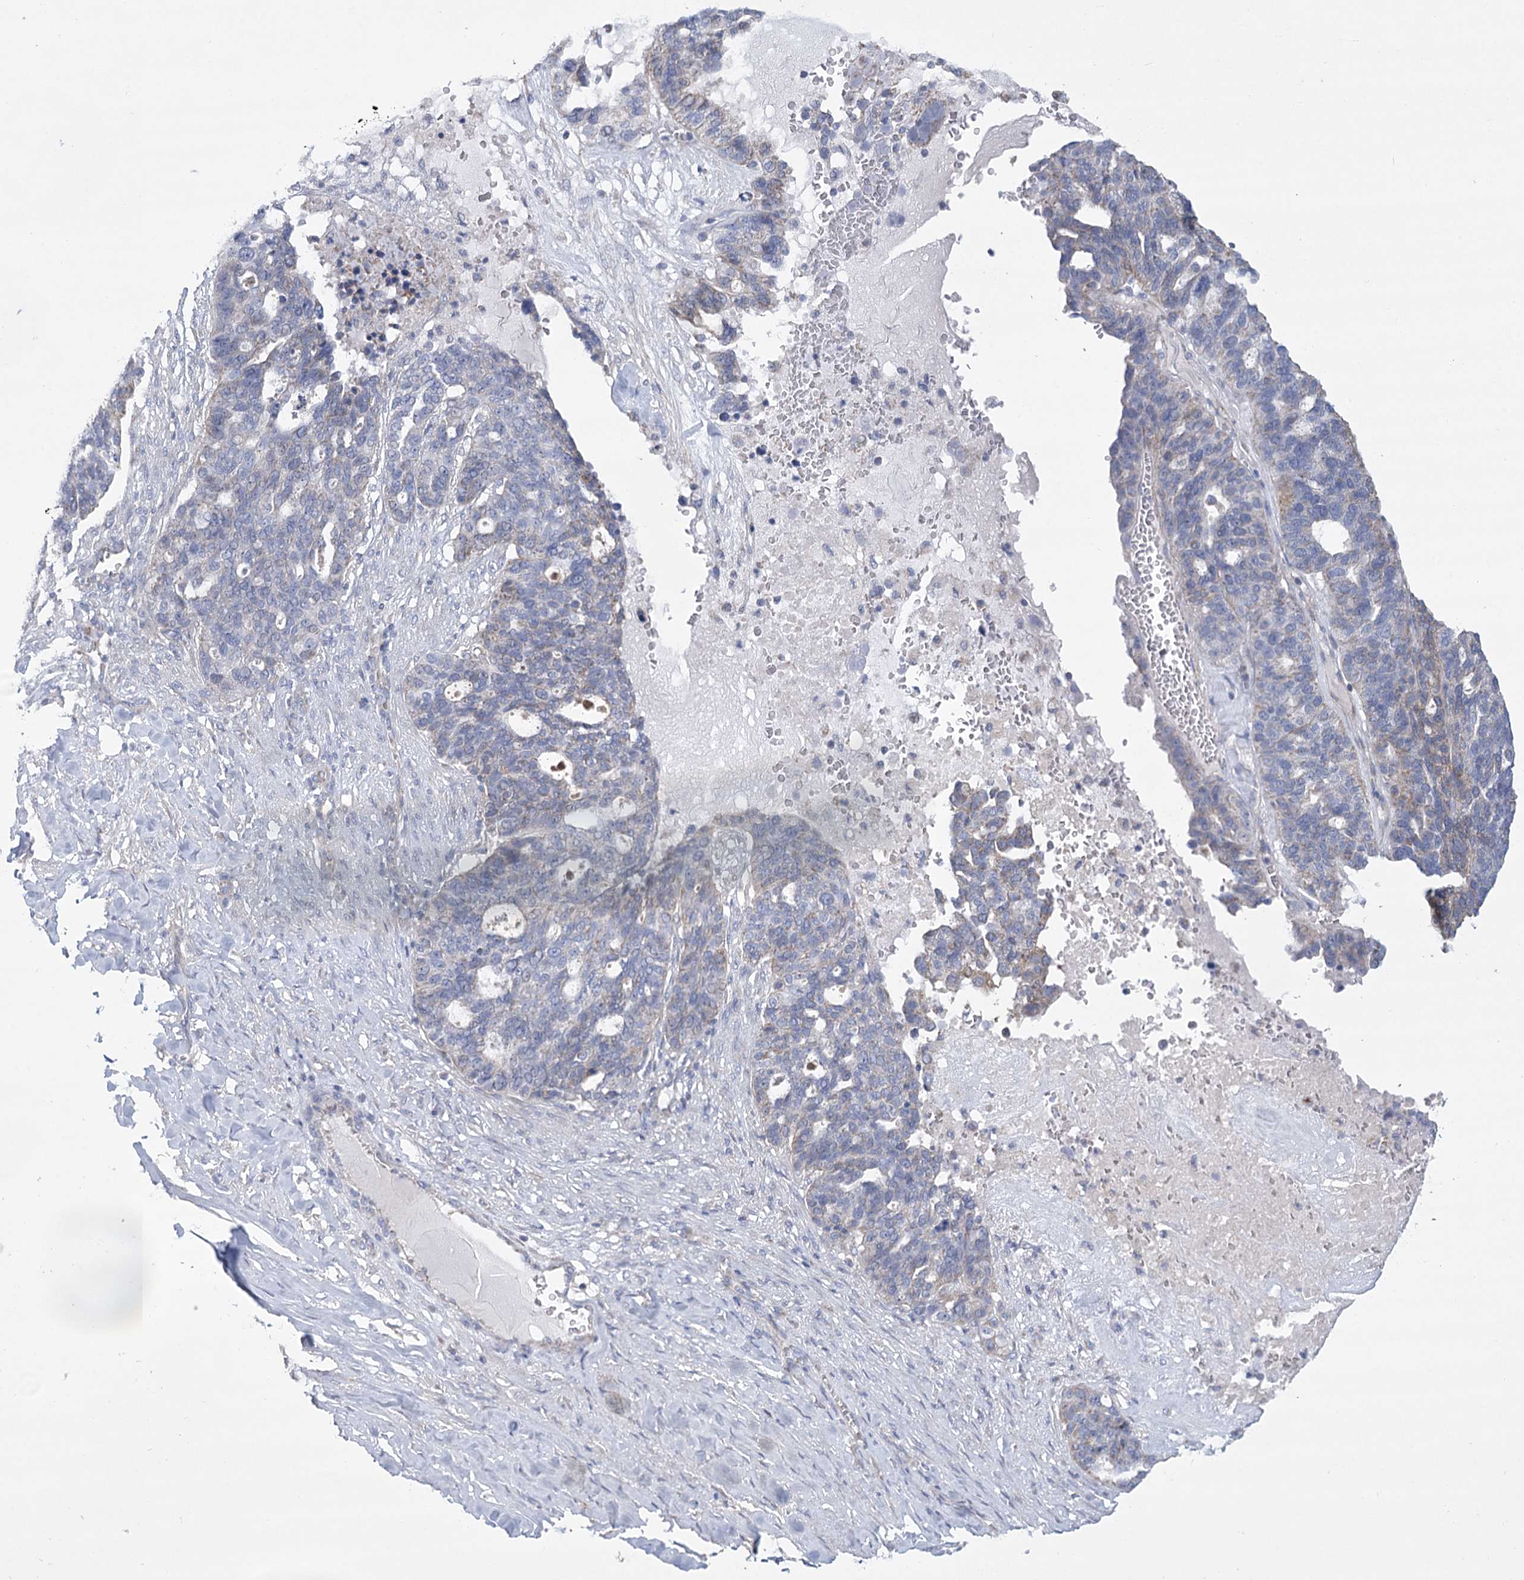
{"staining": {"intensity": "negative", "quantity": "none", "location": "none"}, "tissue": "ovarian cancer", "cell_type": "Tumor cells", "image_type": "cancer", "snomed": [{"axis": "morphology", "description": "Cystadenocarcinoma, serous, NOS"}, {"axis": "topography", "description": "Ovary"}], "caption": "The histopathology image exhibits no significant expression in tumor cells of ovarian cancer. (DAB immunohistochemistry (IHC) visualized using brightfield microscopy, high magnification).", "gene": "SNX7", "patient": {"sex": "female", "age": 59}}